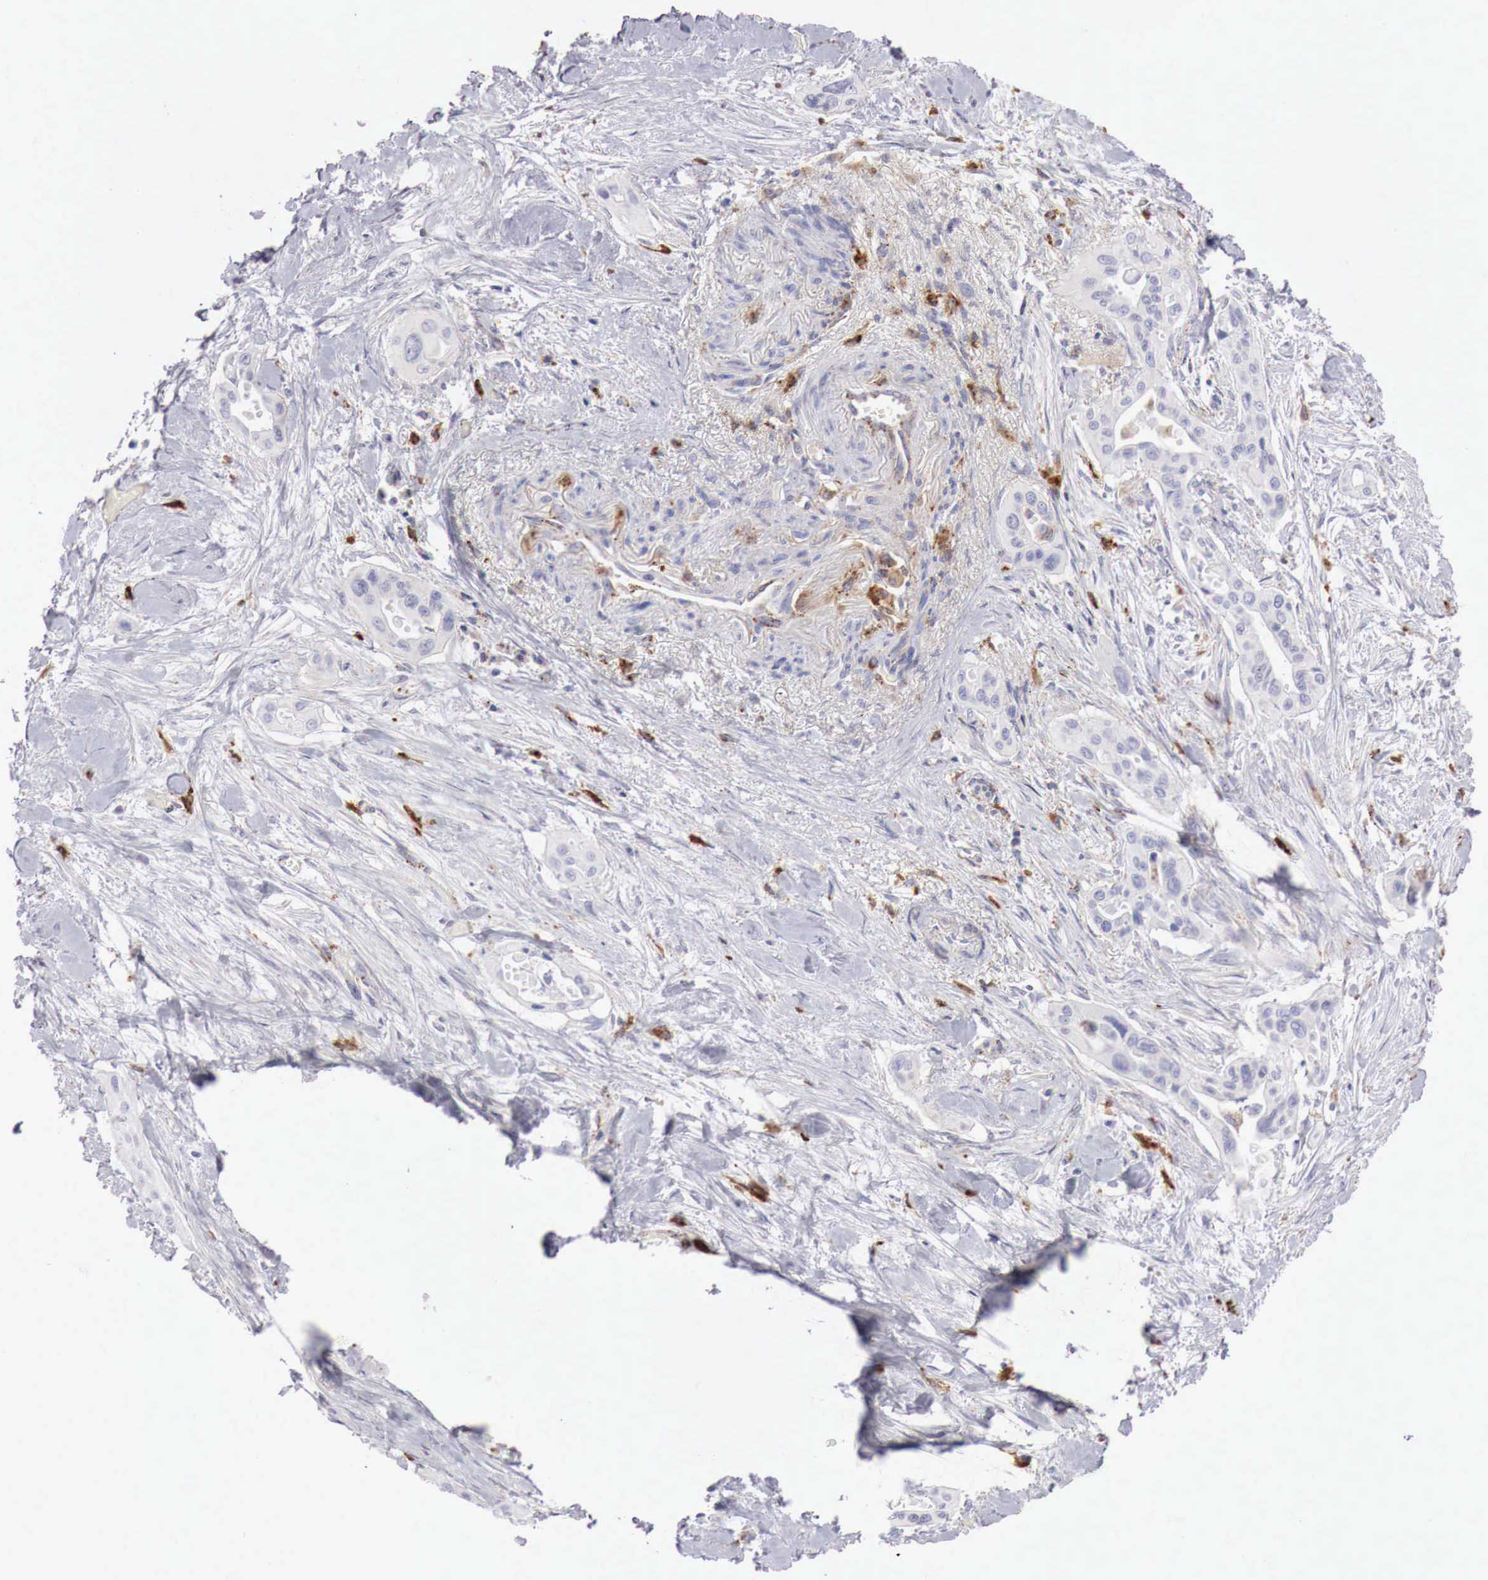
{"staining": {"intensity": "negative", "quantity": "none", "location": "none"}, "tissue": "pancreatic cancer", "cell_type": "Tumor cells", "image_type": "cancer", "snomed": [{"axis": "morphology", "description": "Adenocarcinoma, NOS"}, {"axis": "topography", "description": "Pancreas"}], "caption": "Adenocarcinoma (pancreatic) was stained to show a protein in brown. There is no significant positivity in tumor cells. The staining is performed using DAB (3,3'-diaminobenzidine) brown chromogen with nuclei counter-stained in using hematoxylin.", "gene": "GLA", "patient": {"sex": "male", "age": 77}}